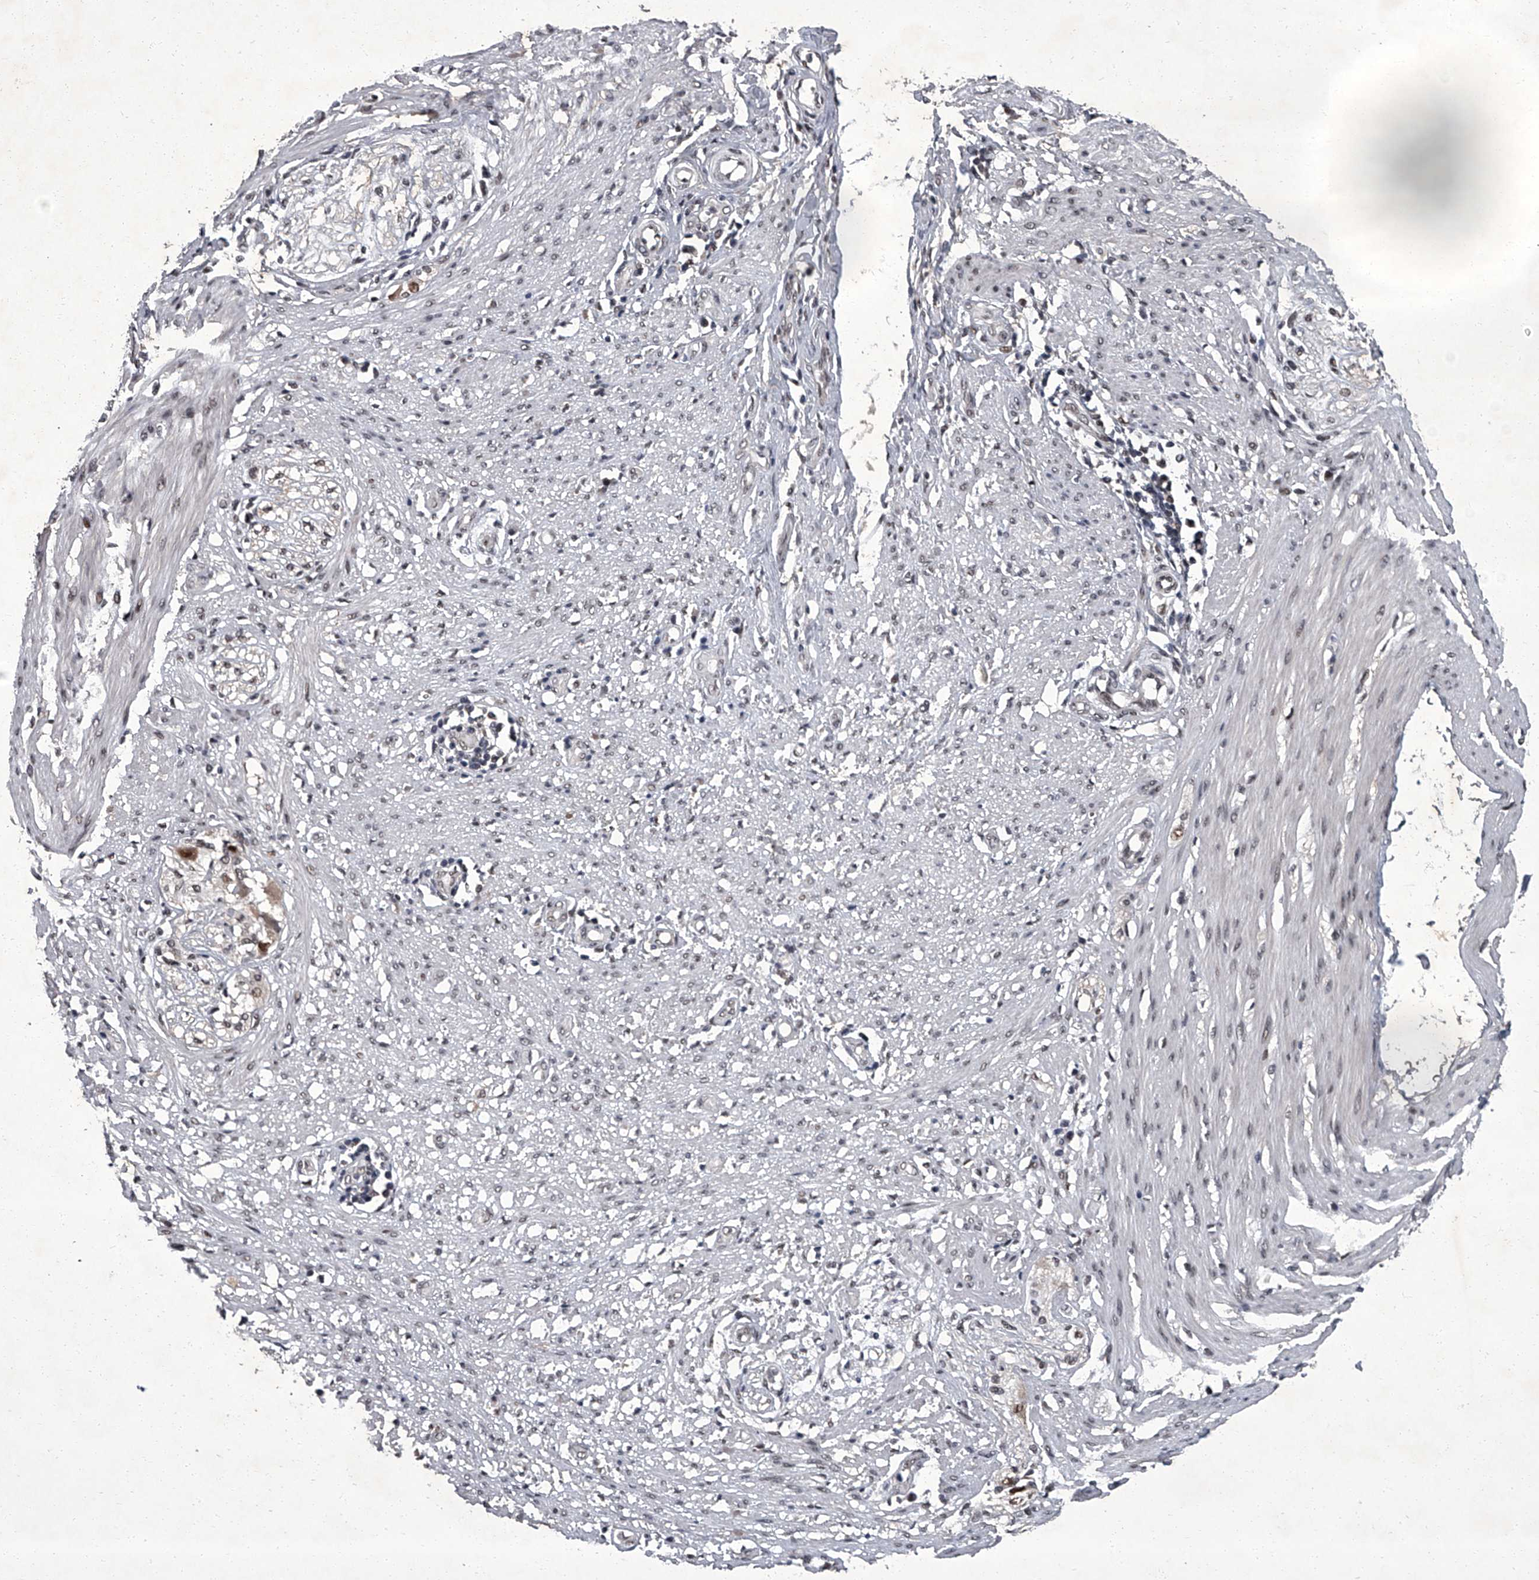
{"staining": {"intensity": "negative", "quantity": "none", "location": "none"}, "tissue": "smooth muscle", "cell_type": "Smooth muscle cells", "image_type": "normal", "snomed": [{"axis": "morphology", "description": "Normal tissue, NOS"}, {"axis": "morphology", "description": "Adenocarcinoma, NOS"}, {"axis": "topography", "description": "Colon"}, {"axis": "topography", "description": "Peripheral nerve tissue"}], "caption": "Immunohistochemistry (IHC) of unremarkable smooth muscle reveals no expression in smooth muscle cells.", "gene": "ZNF518B", "patient": {"sex": "male", "age": 14}}